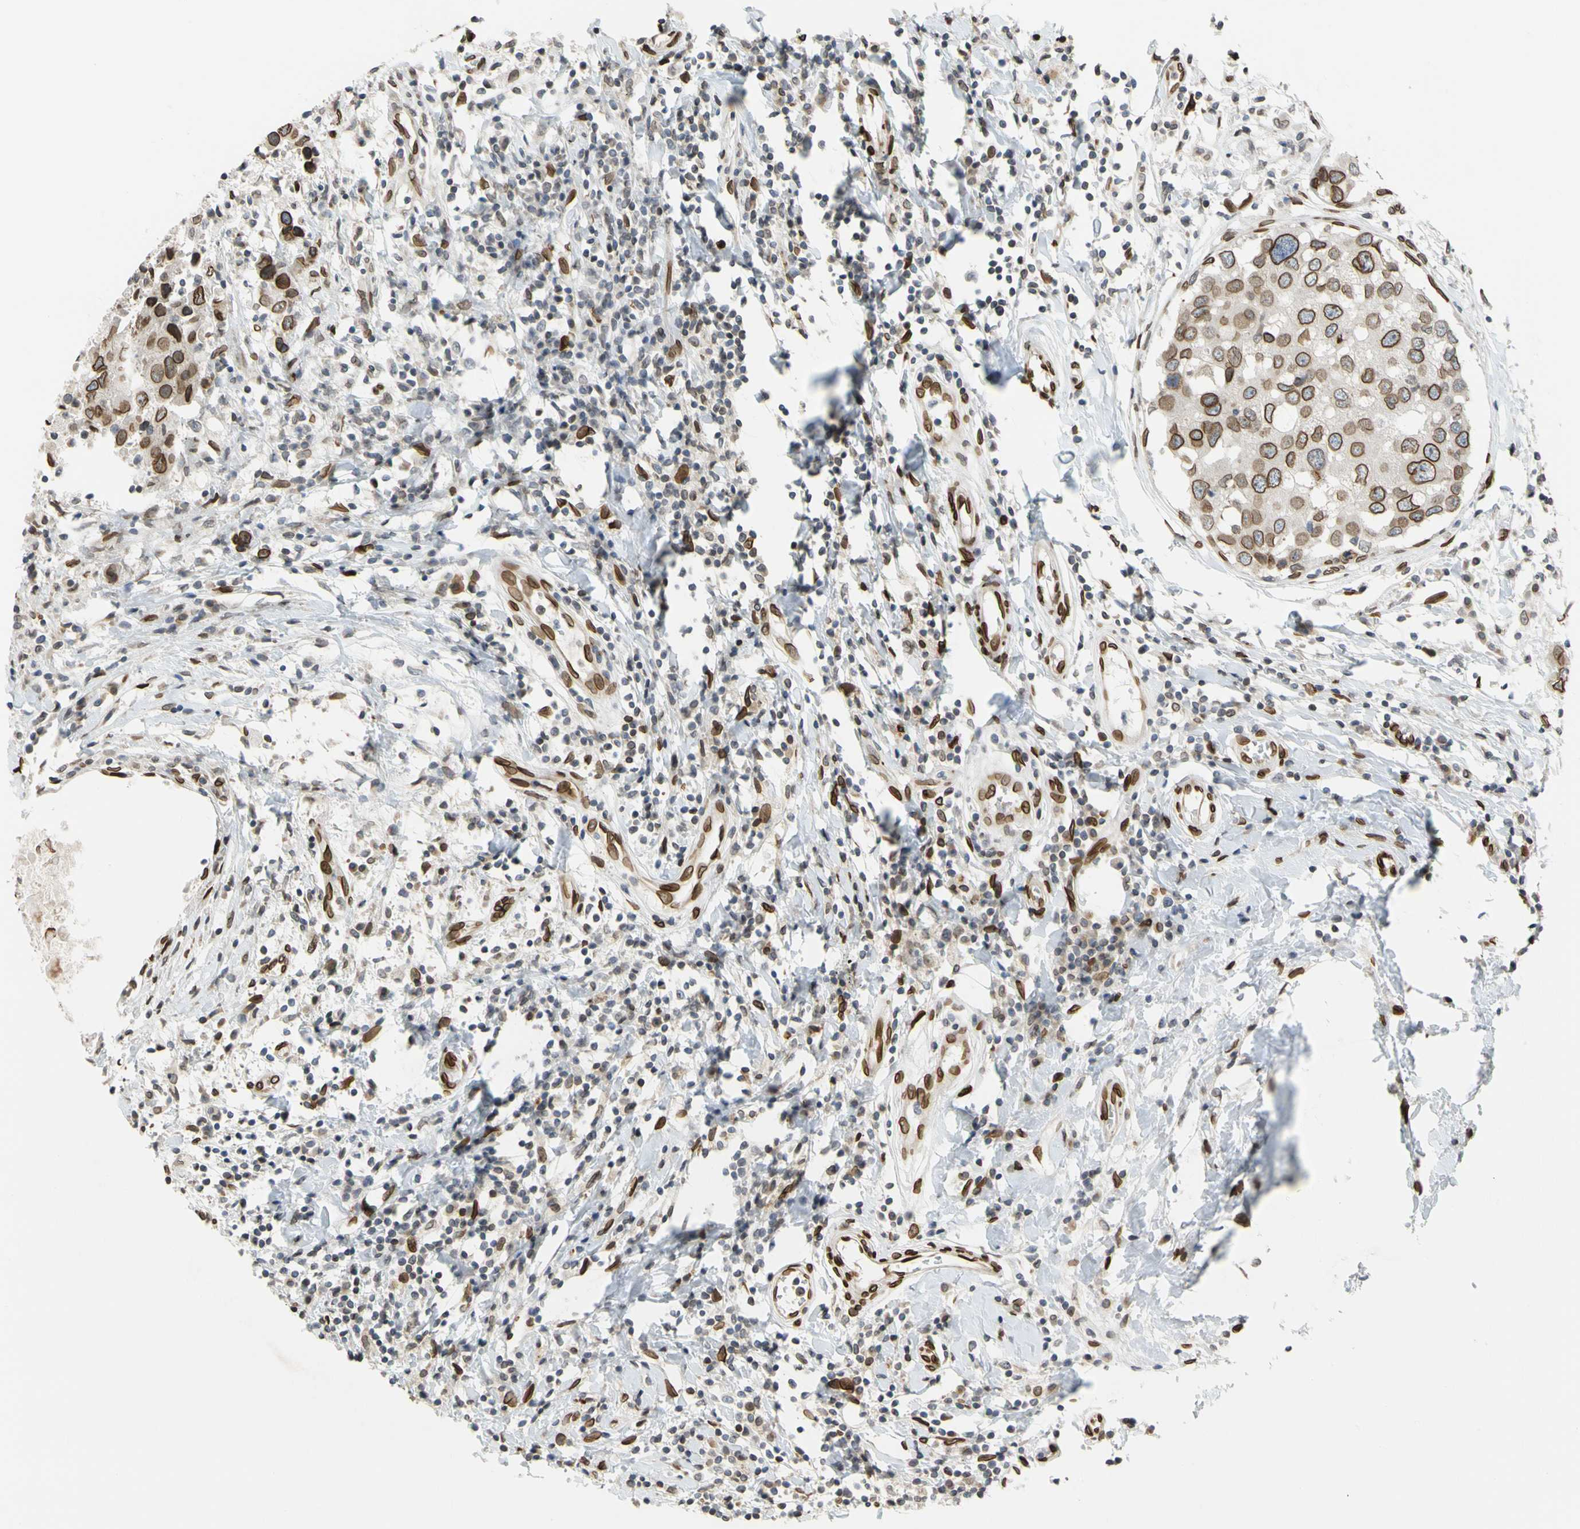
{"staining": {"intensity": "strong", "quantity": ">75%", "location": "cytoplasmic/membranous,nuclear"}, "tissue": "breast cancer", "cell_type": "Tumor cells", "image_type": "cancer", "snomed": [{"axis": "morphology", "description": "Duct carcinoma"}, {"axis": "topography", "description": "Breast"}], "caption": "Protein staining of breast cancer tissue displays strong cytoplasmic/membranous and nuclear staining in approximately >75% of tumor cells. (Brightfield microscopy of DAB IHC at high magnification).", "gene": "SUN1", "patient": {"sex": "female", "age": 27}}